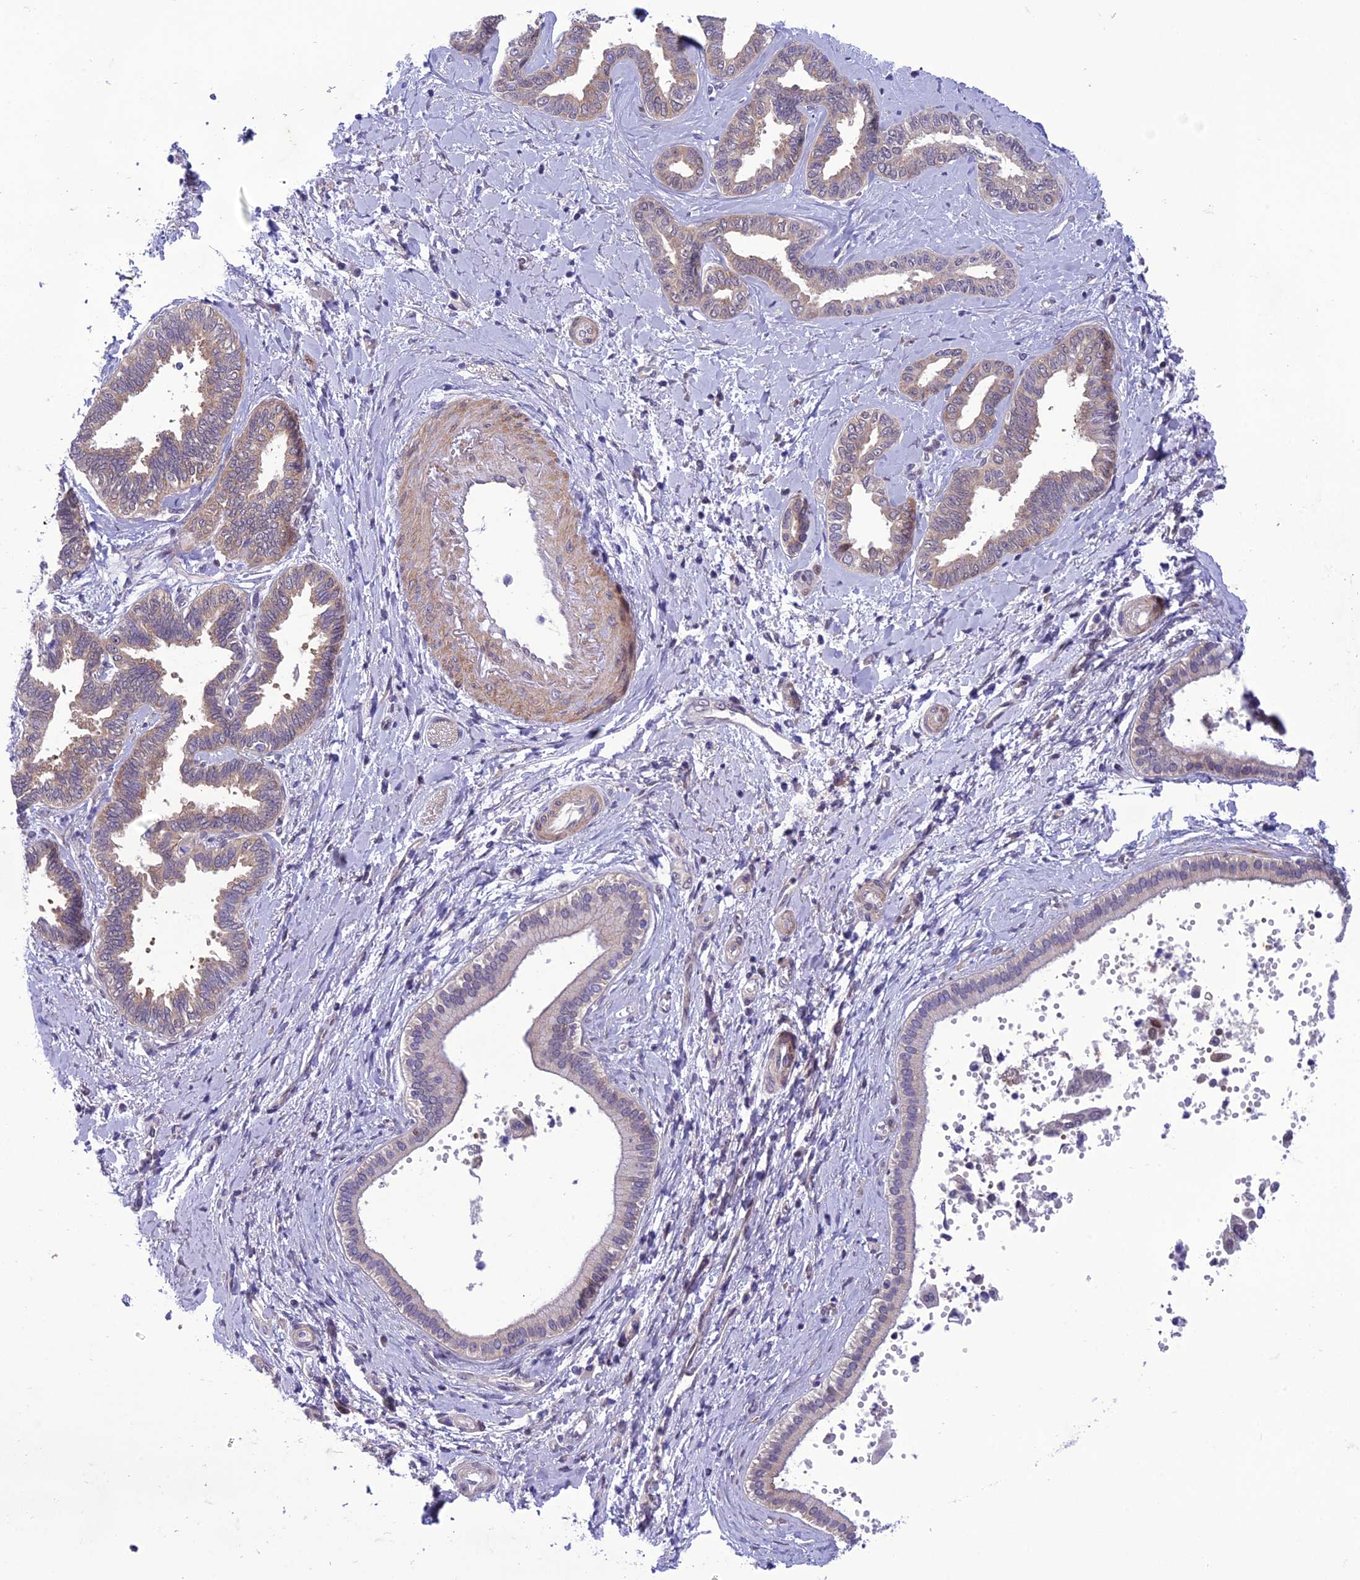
{"staining": {"intensity": "weak", "quantity": ">75%", "location": "cytoplasmic/membranous"}, "tissue": "liver cancer", "cell_type": "Tumor cells", "image_type": "cancer", "snomed": [{"axis": "morphology", "description": "Cholangiocarcinoma"}, {"axis": "topography", "description": "Liver"}], "caption": "High-magnification brightfield microscopy of liver cancer stained with DAB (3,3'-diaminobenzidine) (brown) and counterstained with hematoxylin (blue). tumor cells exhibit weak cytoplasmic/membranous expression is appreciated in about>75% of cells.", "gene": "GAB4", "patient": {"sex": "female", "age": 77}}